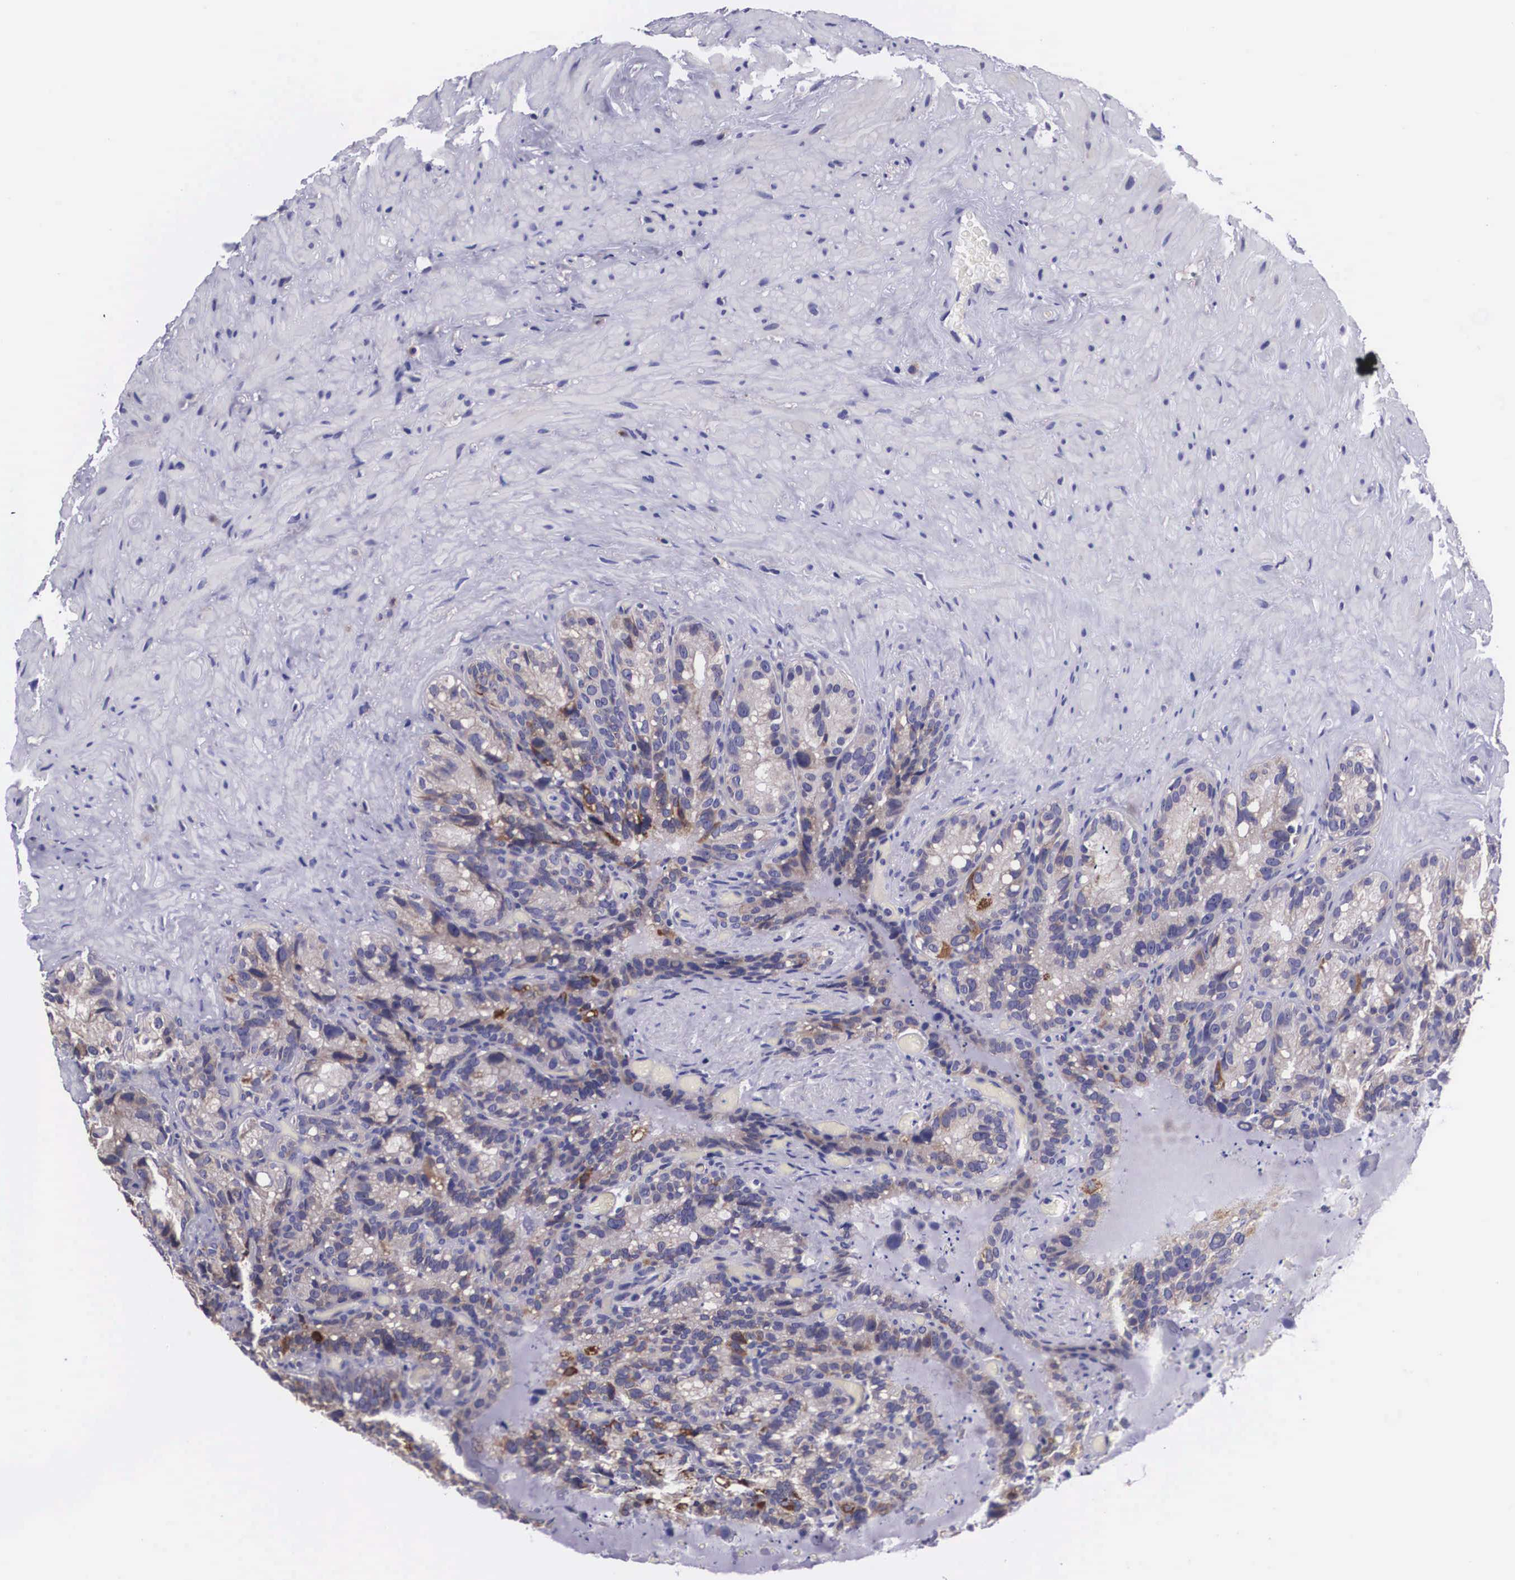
{"staining": {"intensity": "weak", "quantity": "25%-75%", "location": "cytoplasmic/membranous"}, "tissue": "seminal vesicle", "cell_type": "Glandular cells", "image_type": "normal", "snomed": [{"axis": "morphology", "description": "Normal tissue, NOS"}, {"axis": "topography", "description": "Seminal veicle"}], "caption": "Protein staining shows weak cytoplasmic/membranous staining in about 25%-75% of glandular cells in normal seminal vesicle.", "gene": "ARG2", "patient": {"sex": "male", "age": 63}}